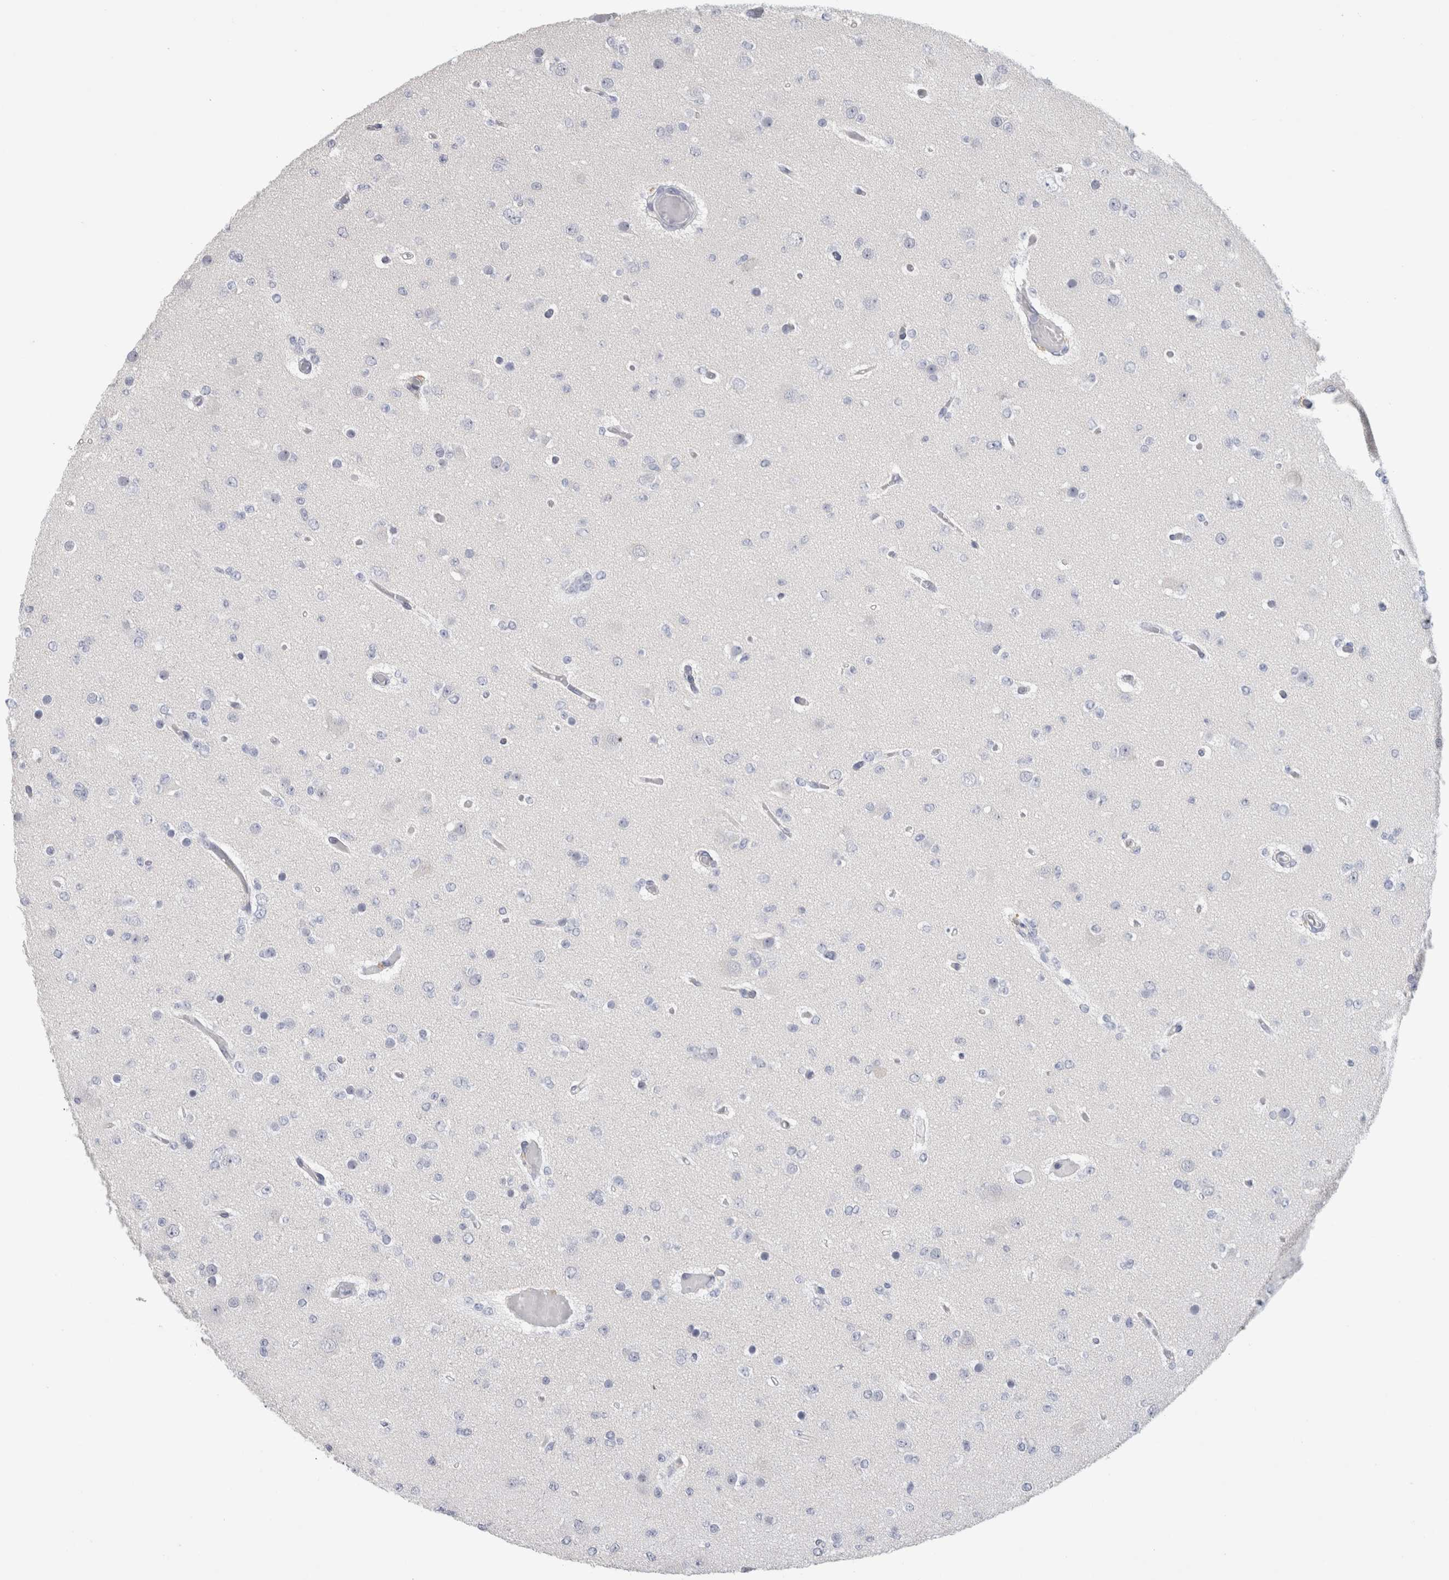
{"staining": {"intensity": "negative", "quantity": "none", "location": "none"}, "tissue": "glioma", "cell_type": "Tumor cells", "image_type": "cancer", "snomed": [{"axis": "morphology", "description": "Glioma, malignant, Low grade"}, {"axis": "topography", "description": "Brain"}], "caption": "Immunohistochemistry of glioma shows no staining in tumor cells.", "gene": "TONSL", "patient": {"sex": "female", "age": 22}}